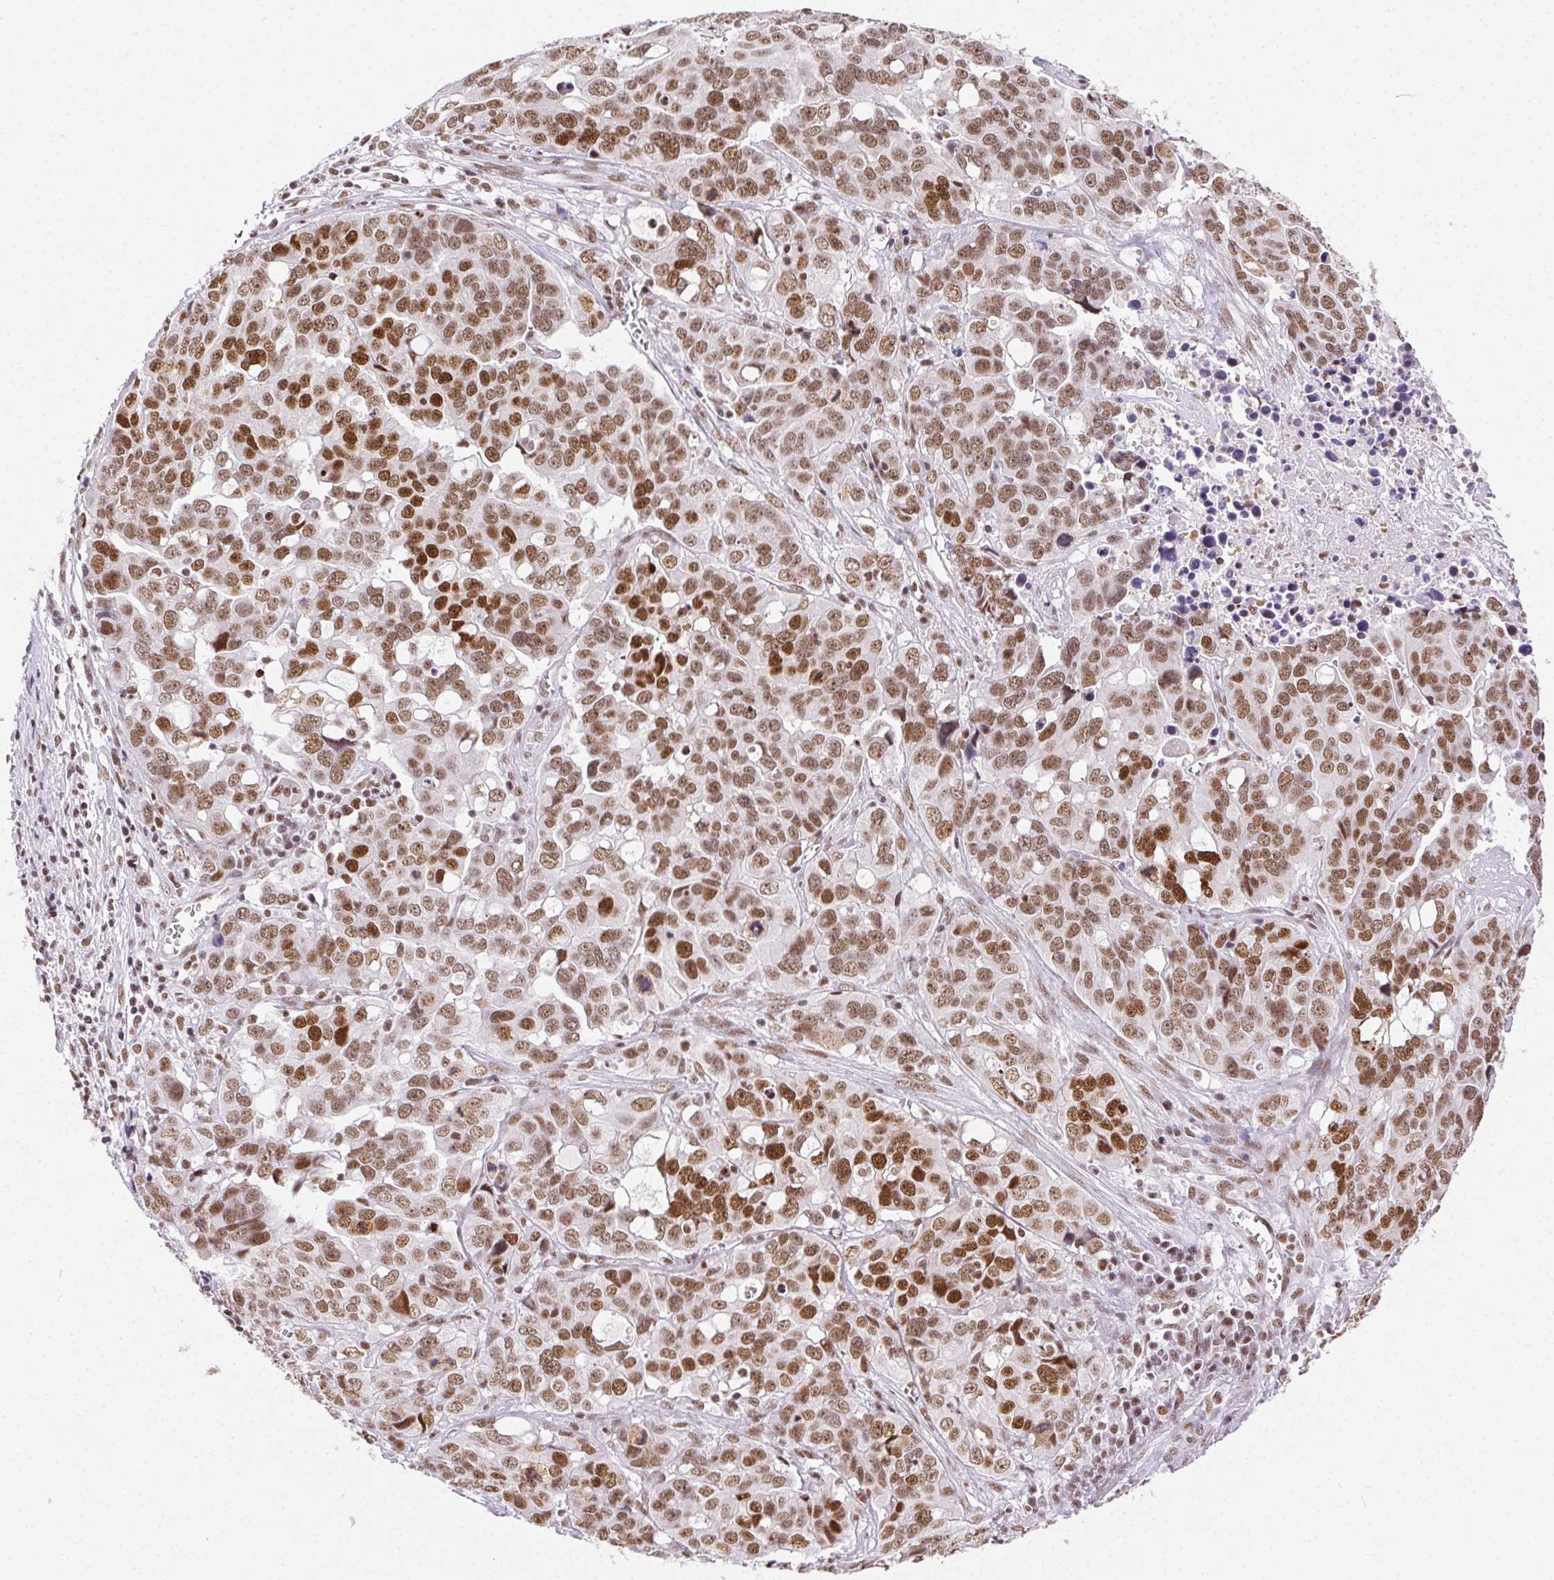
{"staining": {"intensity": "moderate", "quantity": ">75%", "location": "nuclear"}, "tissue": "ovarian cancer", "cell_type": "Tumor cells", "image_type": "cancer", "snomed": [{"axis": "morphology", "description": "Carcinoma, endometroid"}, {"axis": "topography", "description": "Ovary"}], "caption": "Moderate nuclear protein positivity is identified in about >75% of tumor cells in ovarian endometroid carcinoma.", "gene": "TRA2B", "patient": {"sex": "female", "age": 78}}